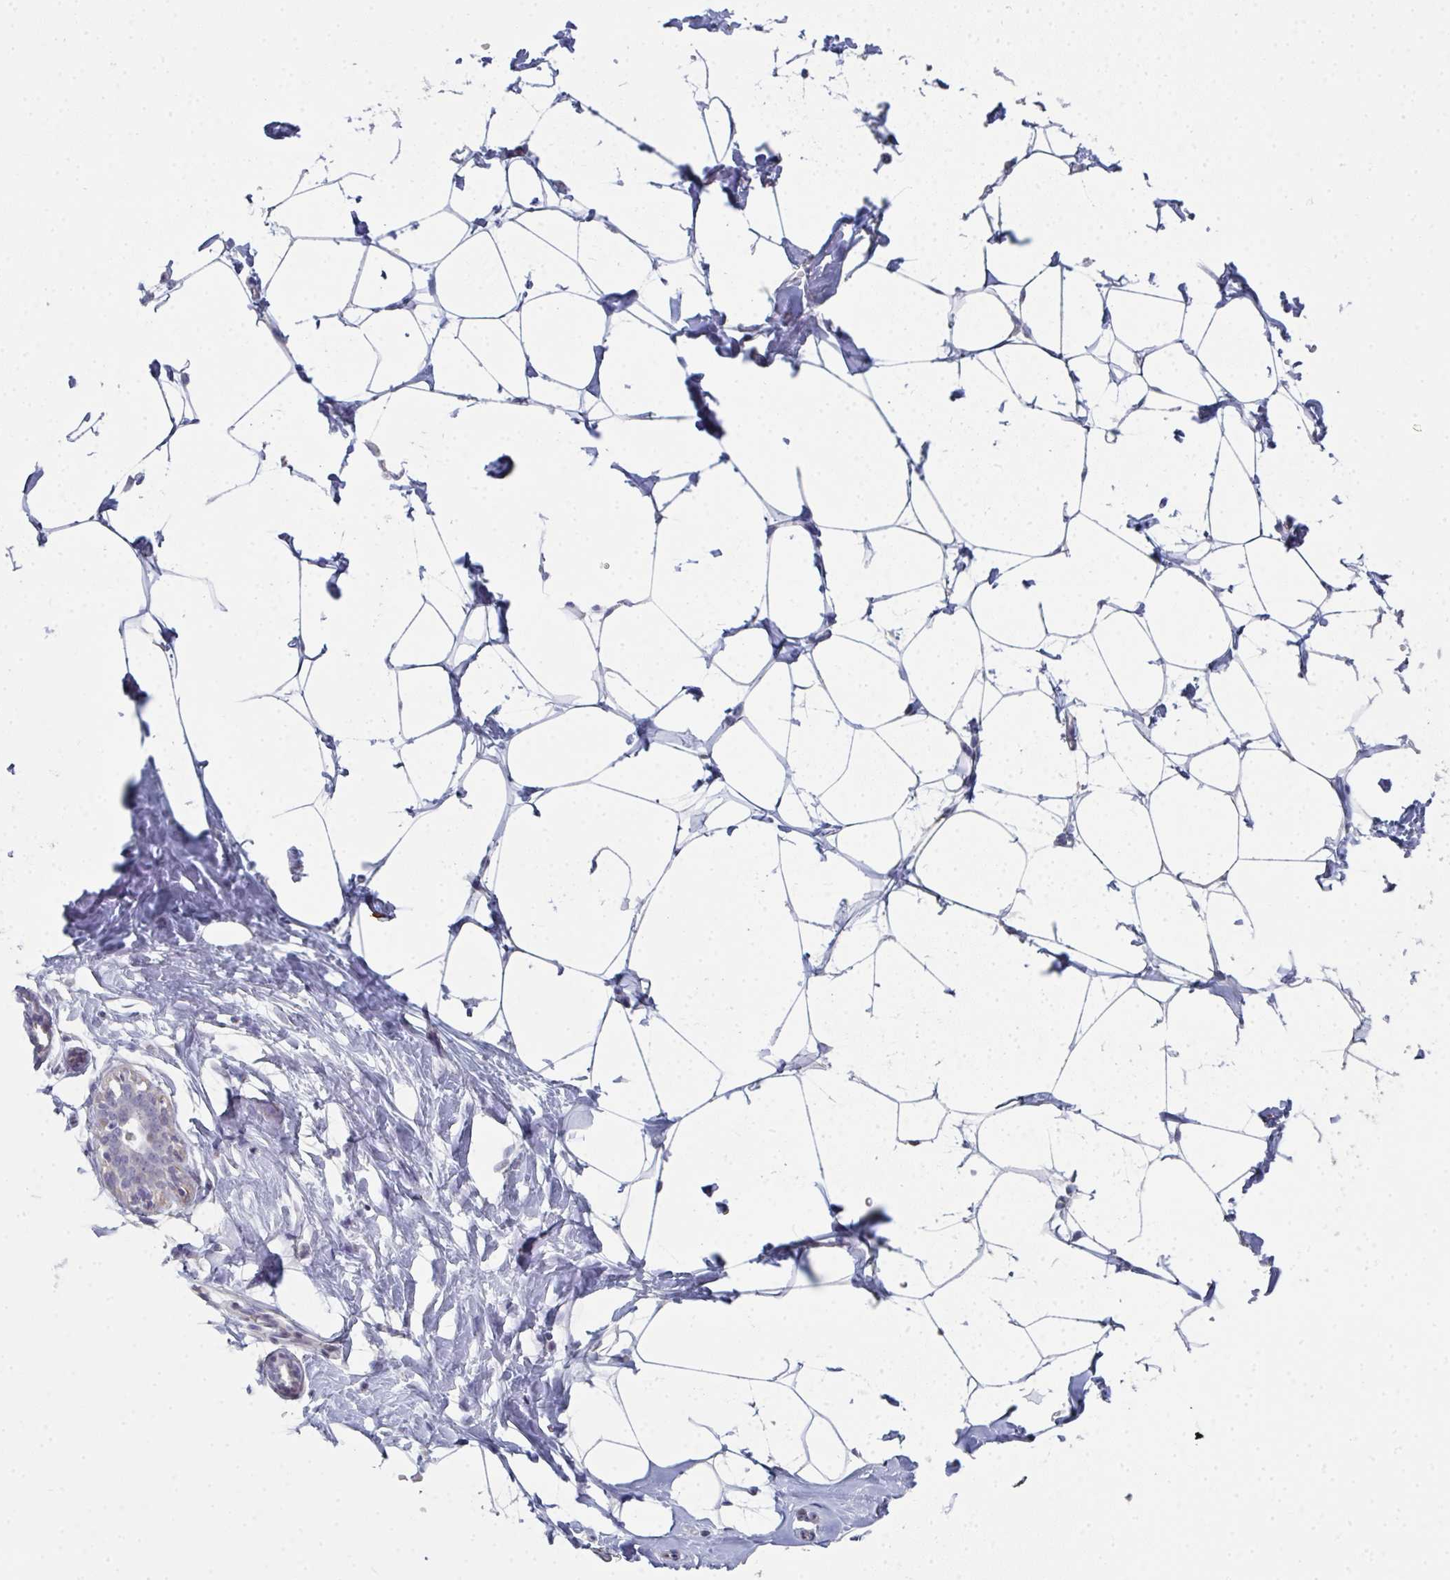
{"staining": {"intensity": "negative", "quantity": "none", "location": "none"}, "tissue": "breast", "cell_type": "Adipocytes", "image_type": "normal", "snomed": [{"axis": "morphology", "description": "Normal tissue, NOS"}, {"axis": "topography", "description": "Breast"}], "caption": "Immunohistochemical staining of unremarkable breast exhibits no significant positivity in adipocytes.", "gene": "A1CF", "patient": {"sex": "female", "age": 27}}